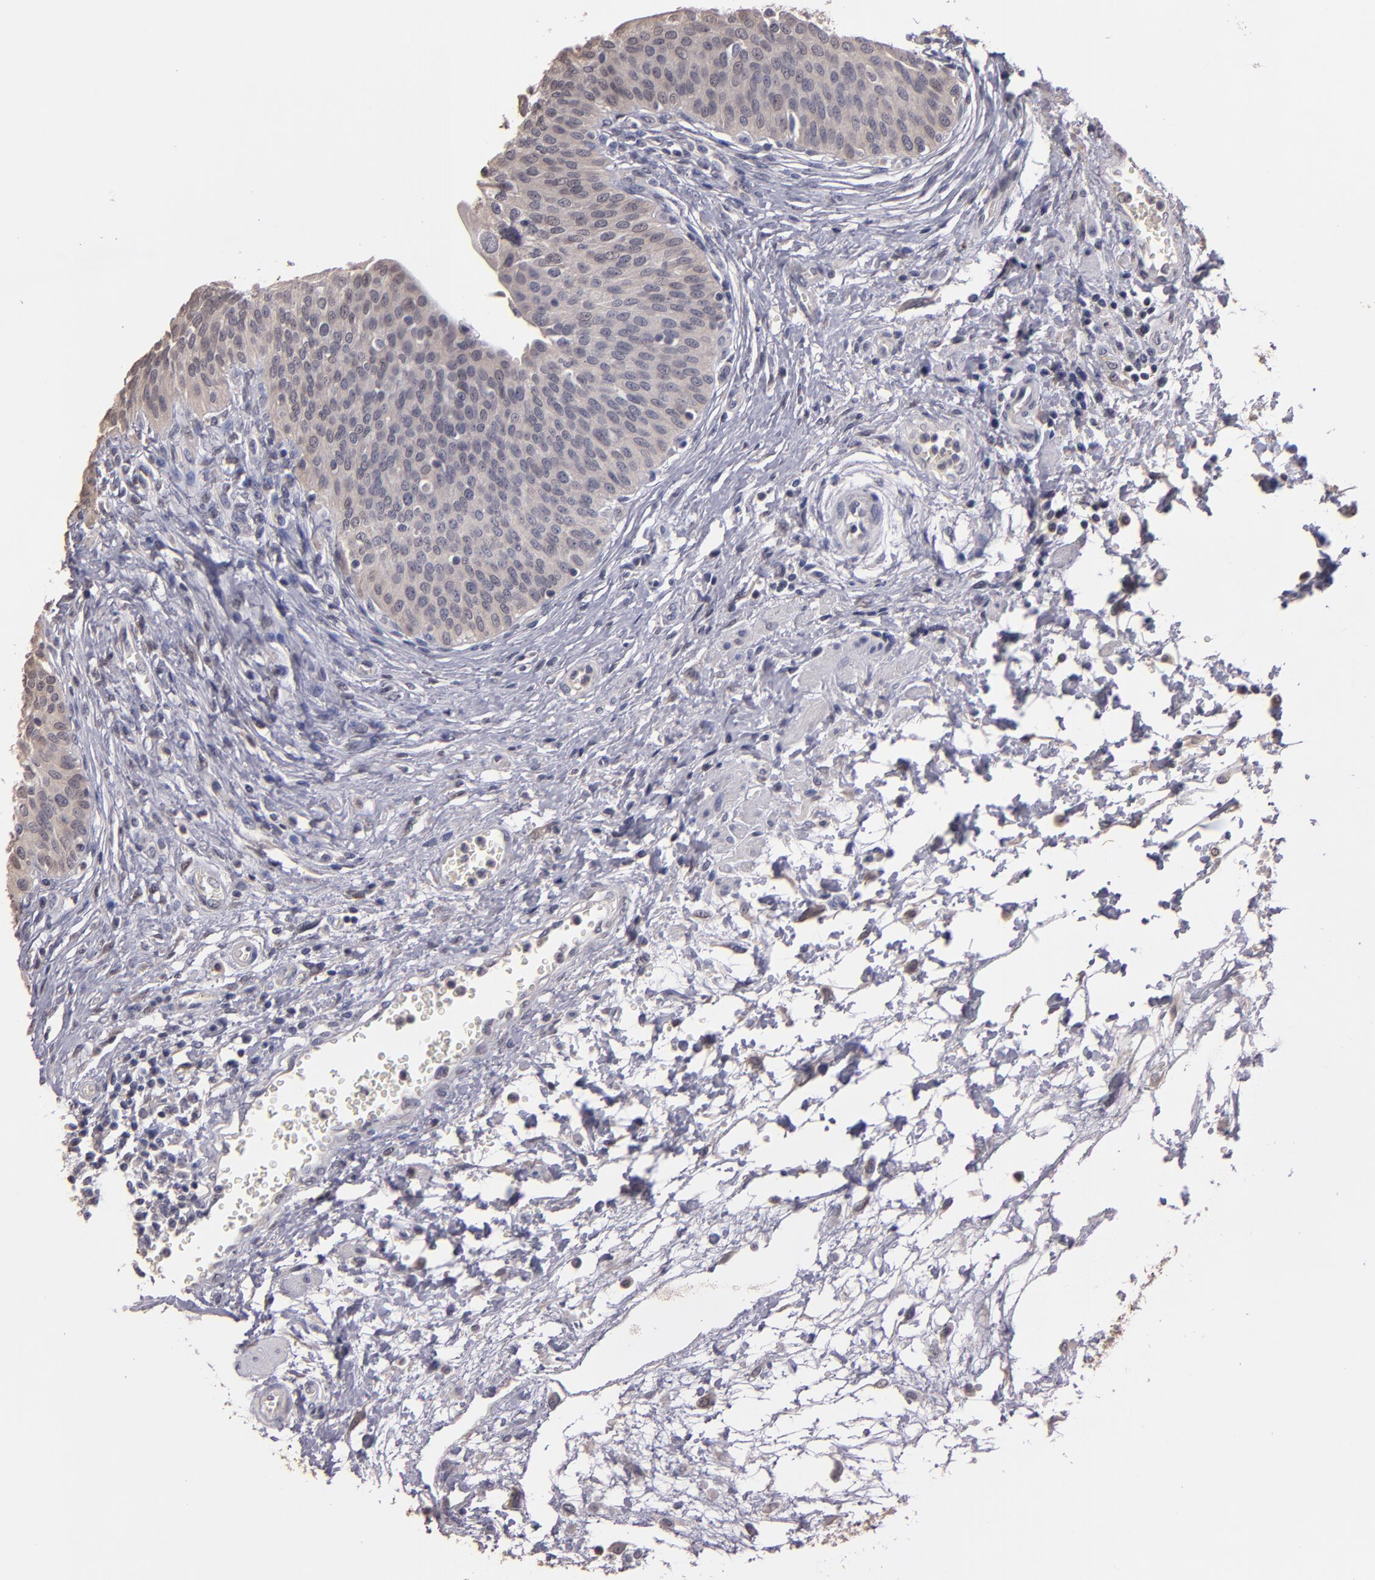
{"staining": {"intensity": "weak", "quantity": "25%-75%", "location": "cytoplasmic/membranous,nuclear"}, "tissue": "urinary bladder", "cell_type": "Urothelial cells", "image_type": "normal", "snomed": [{"axis": "morphology", "description": "Normal tissue, NOS"}, {"axis": "topography", "description": "Smooth muscle"}, {"axis": "topography", "description": "Urinary bladder"}], "caption": "Urinary bladder stained with IHC demonstrates weak cytoplasmic/membranous,nuclear expression in about 25%-75% of urothelial cells. The staining was performed using DAB (3,3'-diaminobenzidine), with brown indicating positive protein expression. Nuclei are stained blue with hematoxylin.", "gene": "S100A1", "patient": {"sex": "male", "age": 35}}